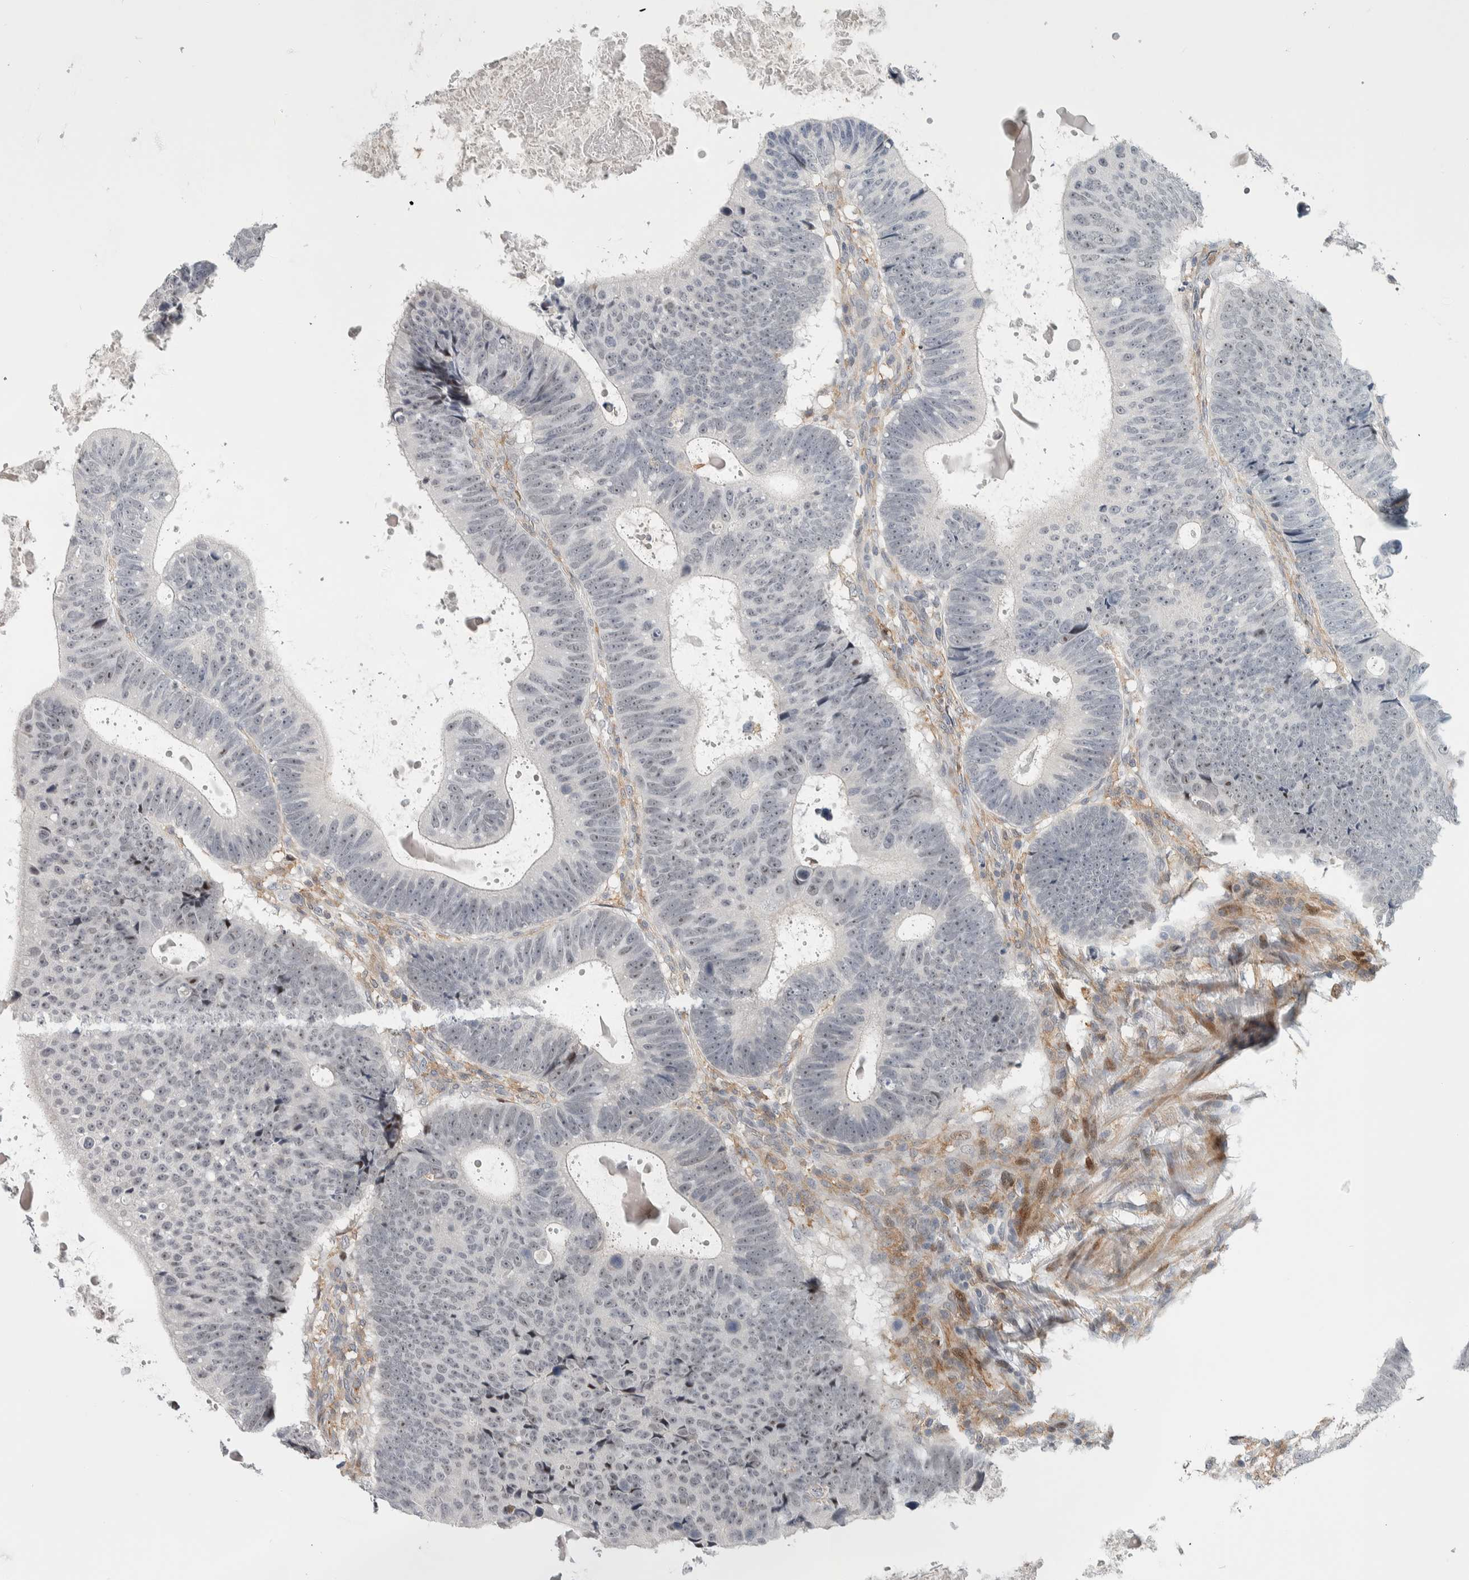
{"staining": {"intensity": "negative", "quantity": "none", "location": "none"}, "tissue": "colorectal cancer", "cell_type": "Tumor cells", "image_type": "cancer", "snomed": [{"axis": "morphology", "description": "Adenocarcinoma, NOS"}, {"axis": "topography", "description": "Colon"}], "caption": "Adenocarcinoma (colorectal) was stained to show a protein in brown. There is no significant positivity in tumor cells. Nuclei are stained in blue.", "gene": "MSL1", "patient": {"sex": "male", "age": 56}}